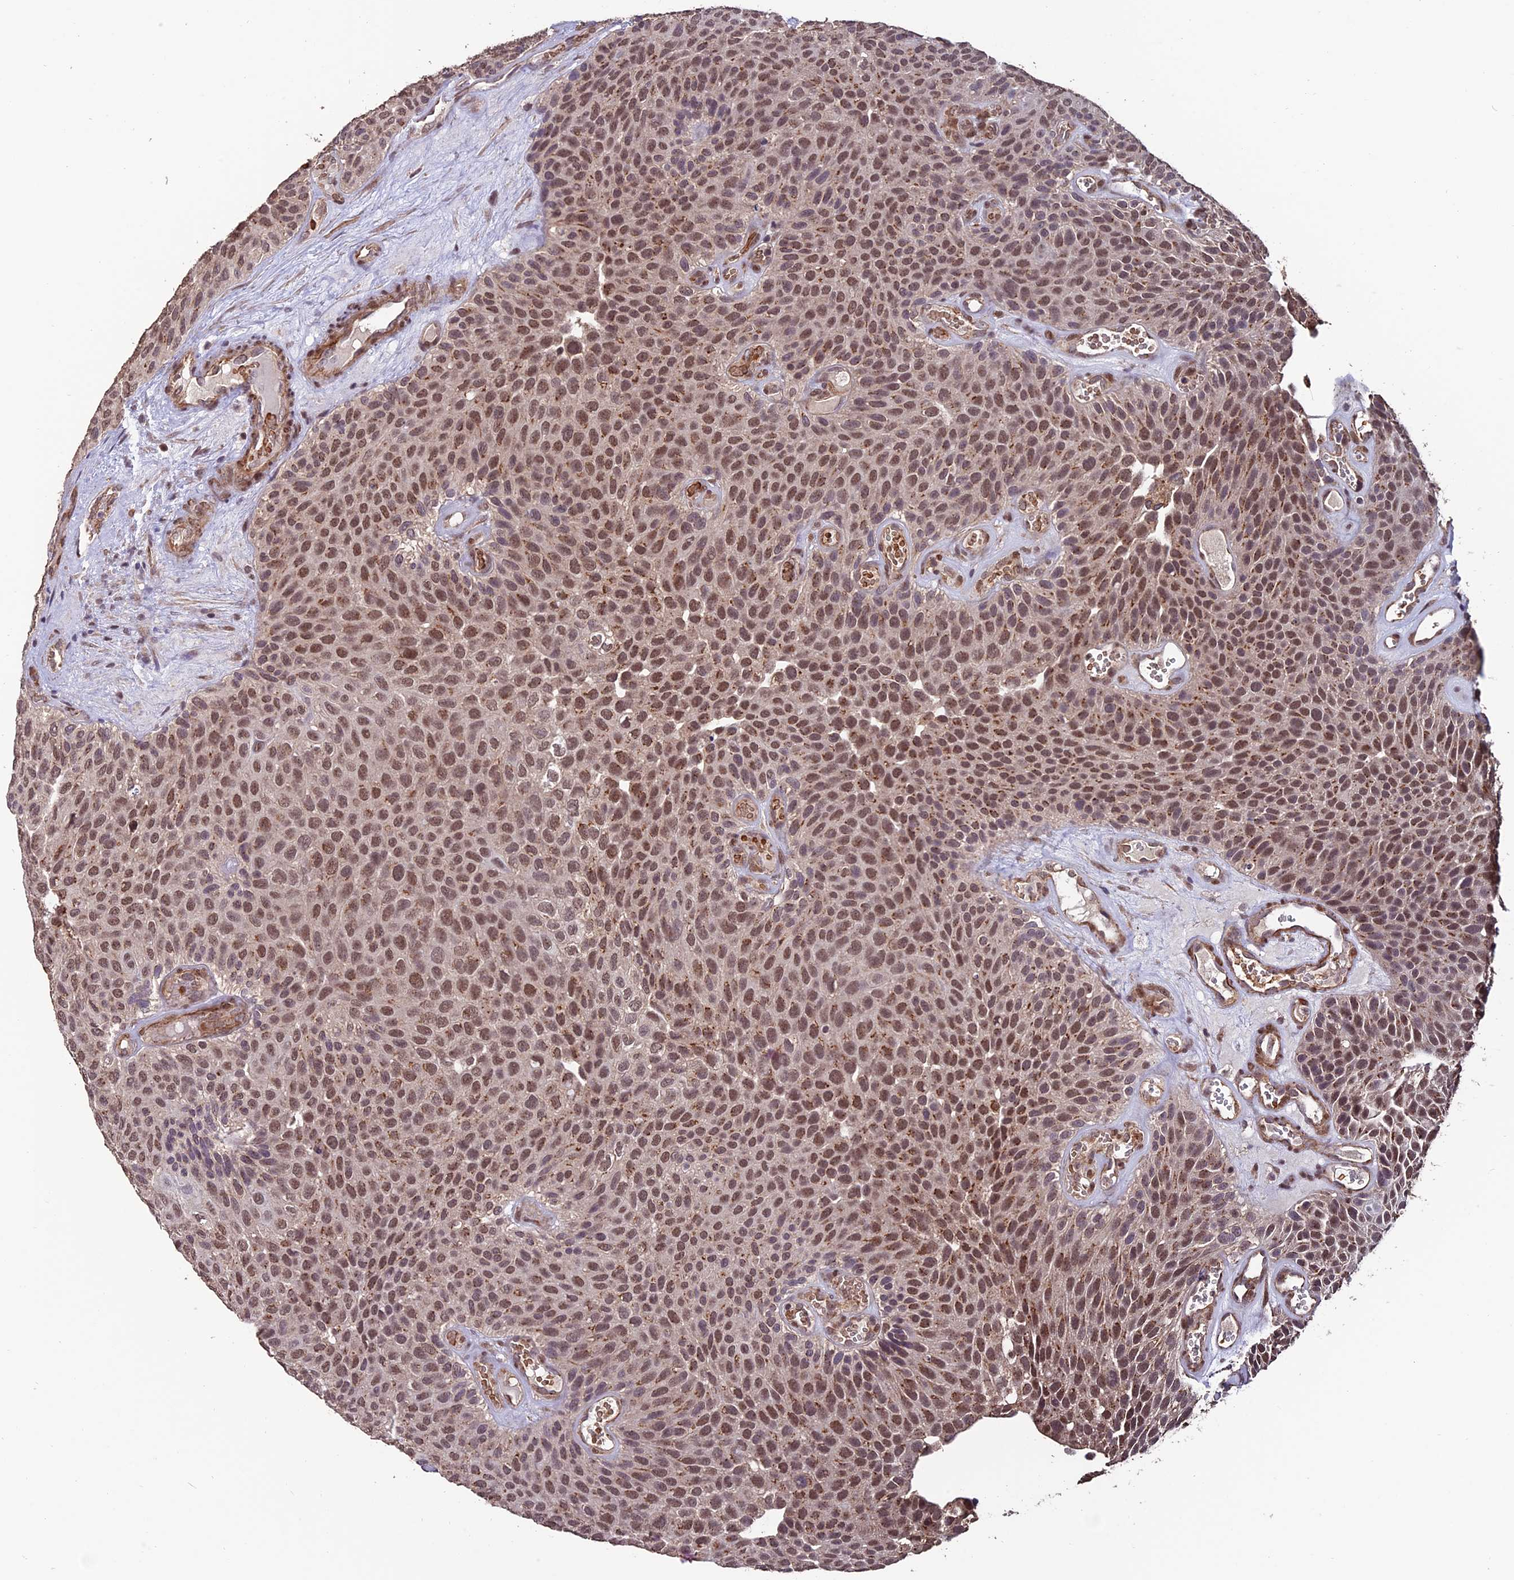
{"staining": {"intensity": "moderate", "quantity": ">75%", "location": "nuclear"}, "tissue": "urothelial cancer", "cell_type": "Tumor cells", "image_type": "cancer", "snomed": [{"axis": "morphology", "description": "Urothelial carcinoma, Low grade"}, {"axis": "topography", "description": "Urinary bladder"}], "caption": "About >75% of tumor cells in urothelial cancer display moderate nuclear protein positivity as visualized by brown immunohistochemical staining.", "gene": "CABIN1", "patient": {"sex": "male", "age": 89}}